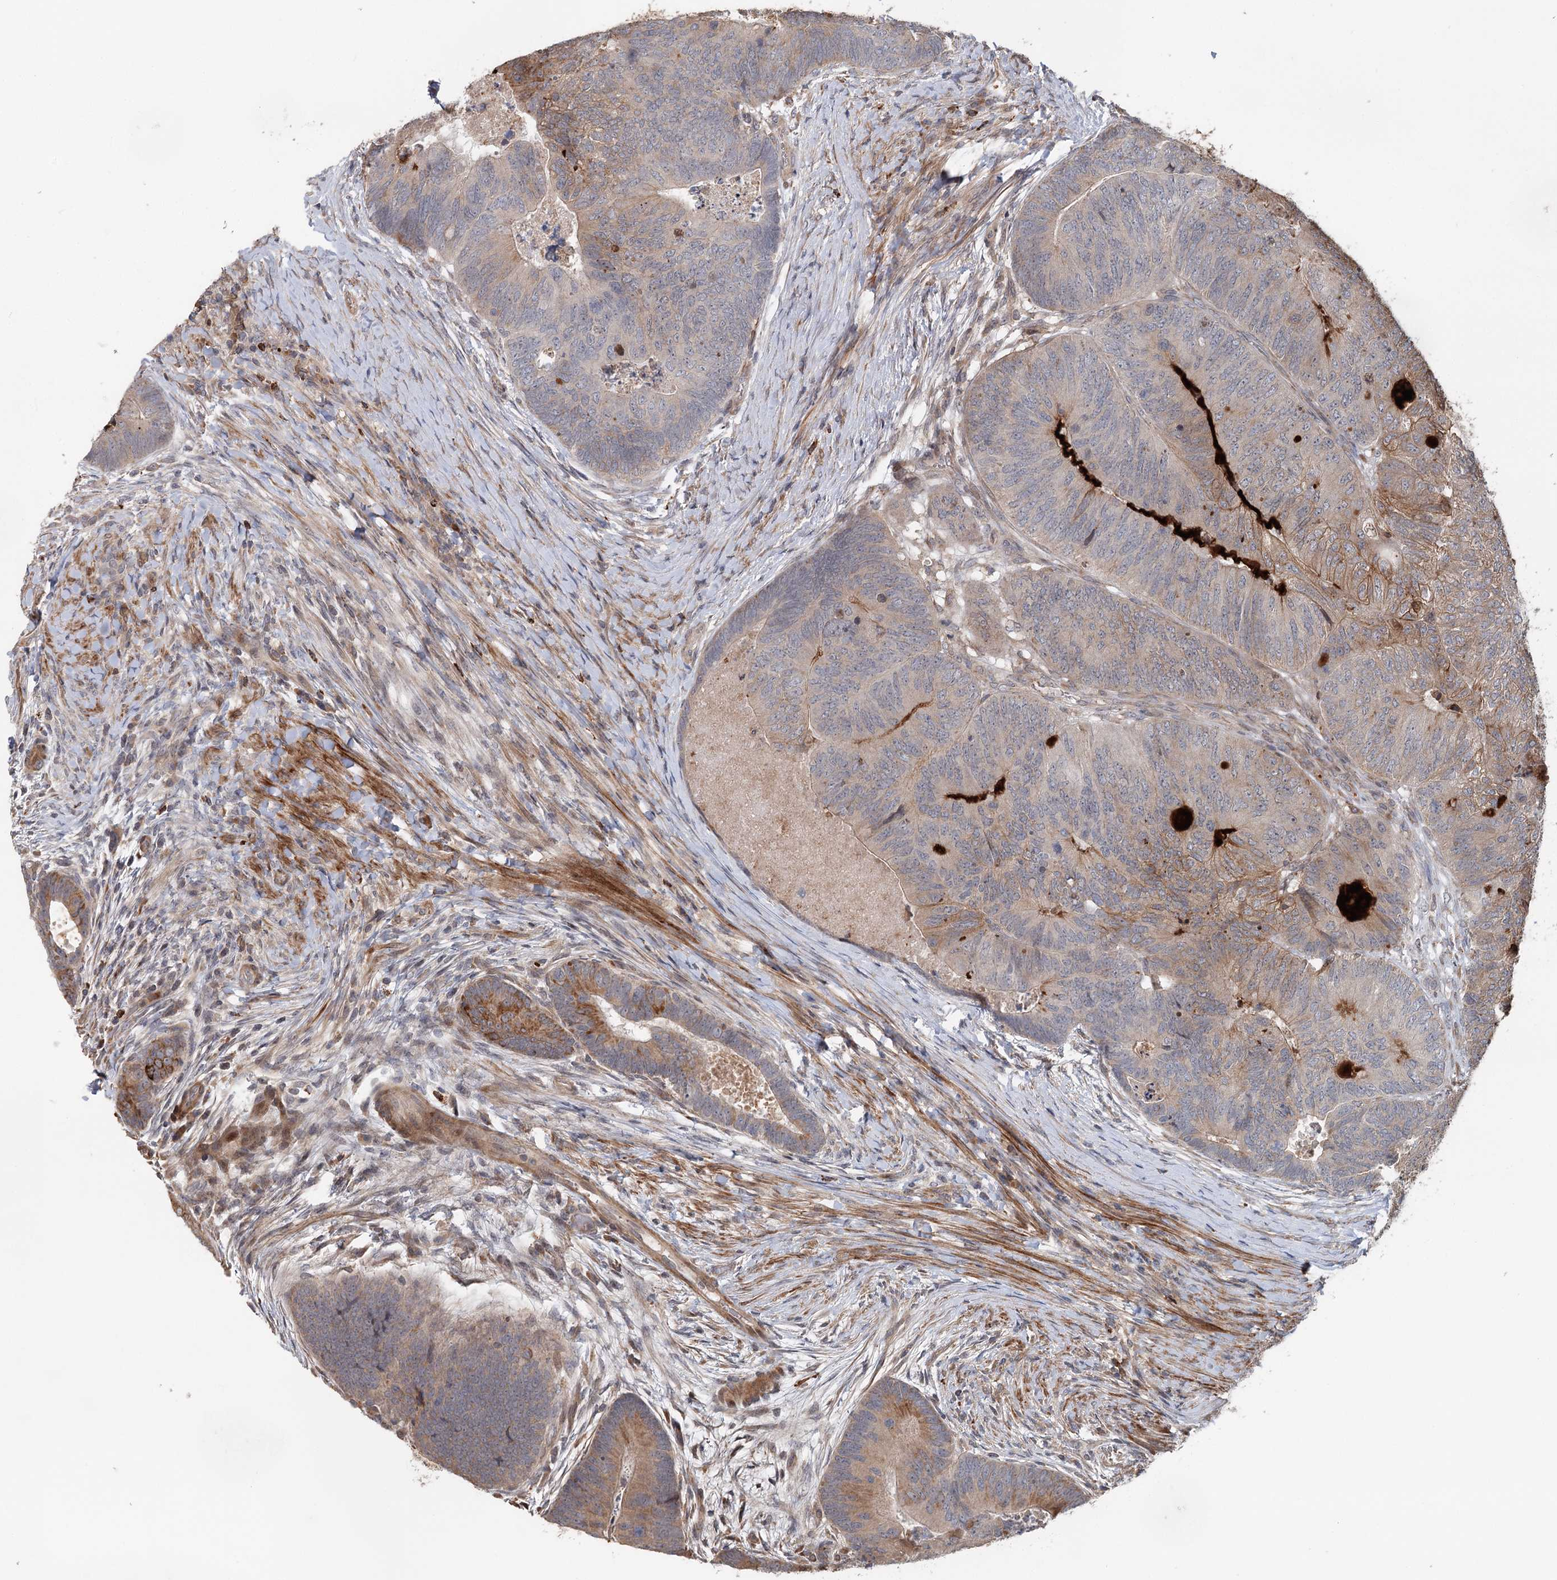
{"staining": {"intensity": "moderate", "quantity": "<25%", "location": "cytoplasmic/membranous"}, "tissue": "colorectal cancer", "cell_type": "Tumor cells", "image_type": "cancer", "snomed": [{"axis": "morphology", "description": "Adenocarcinoma, NOS"}, {"axis": "topography", "description": "Colon"}], "caption": "IHC of colorectal adenocarcinoma shows low levels of moderate cytoplasmic/membranous expression in about <25% of tumor cells.", "gene": "RNF111", "patient": {"sex": "female", "age": 67}}